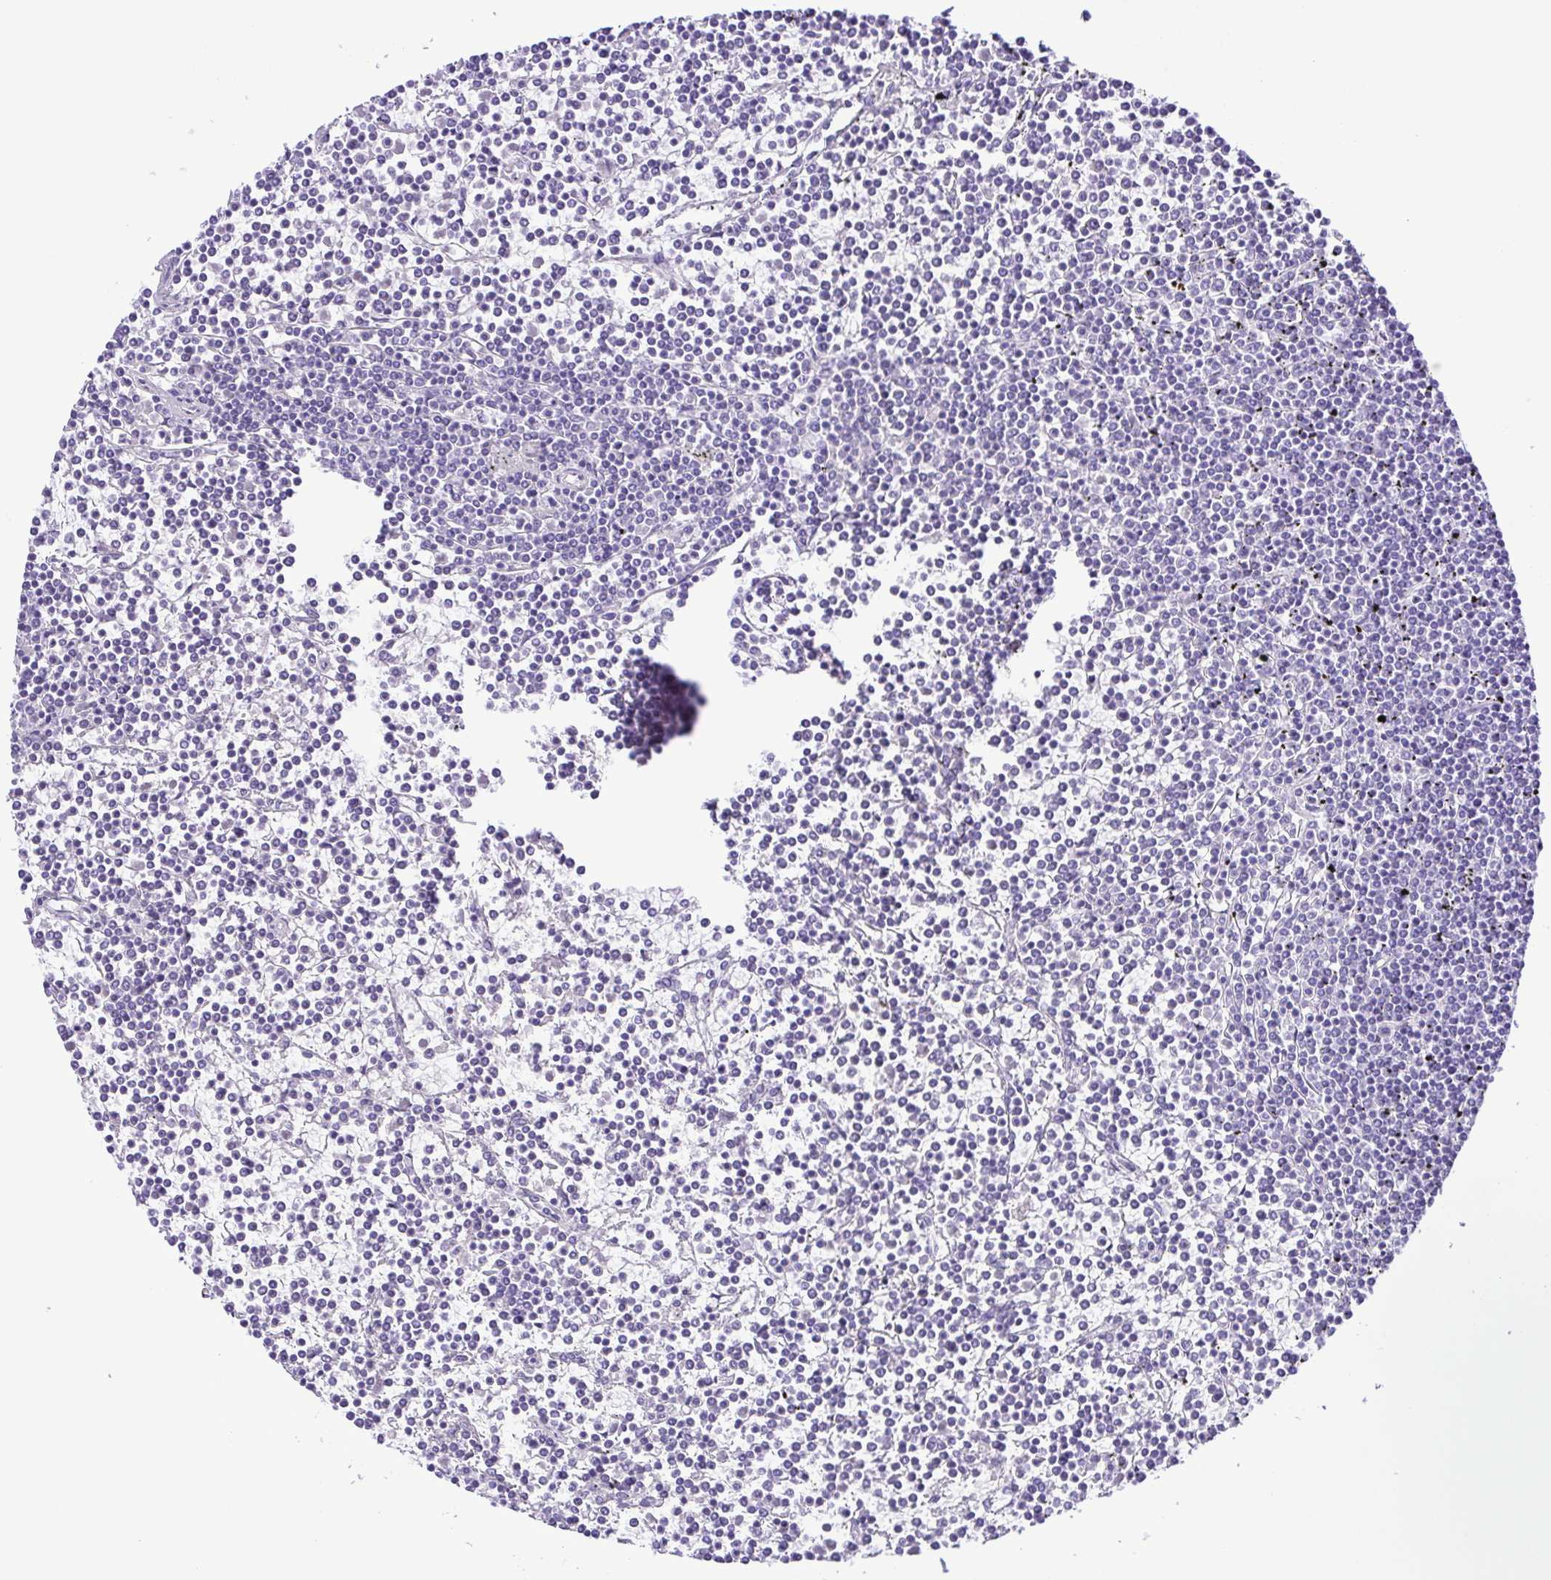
{"staining": {"intensity": "negative", "quantity": "none", "location": "none"}, "tissue": "lymphoma", "cell_type": "Tumor cells", "image_type": "cancer", "snomed": [{"axis": "morphology", "description": "Malignant lymphoma, non-Hodgkin's type, Low grade"}, {"axis": "topography", "description": "Spleen"}], "caption": "Immunohistochemistry image of neoplastic tissue: human malignant lymphoma, non-Hodgkin's type (low-grade) stained with DAB (3,3'-diaminobenzidine) reveals no significant protein positivity in tumor cells. The staining is performed using DAB brown chromogen with nuclei counter-stained in using hematoxylin.", "gene": "SYT1", "patient": {"sex": "female", "age": 19}}